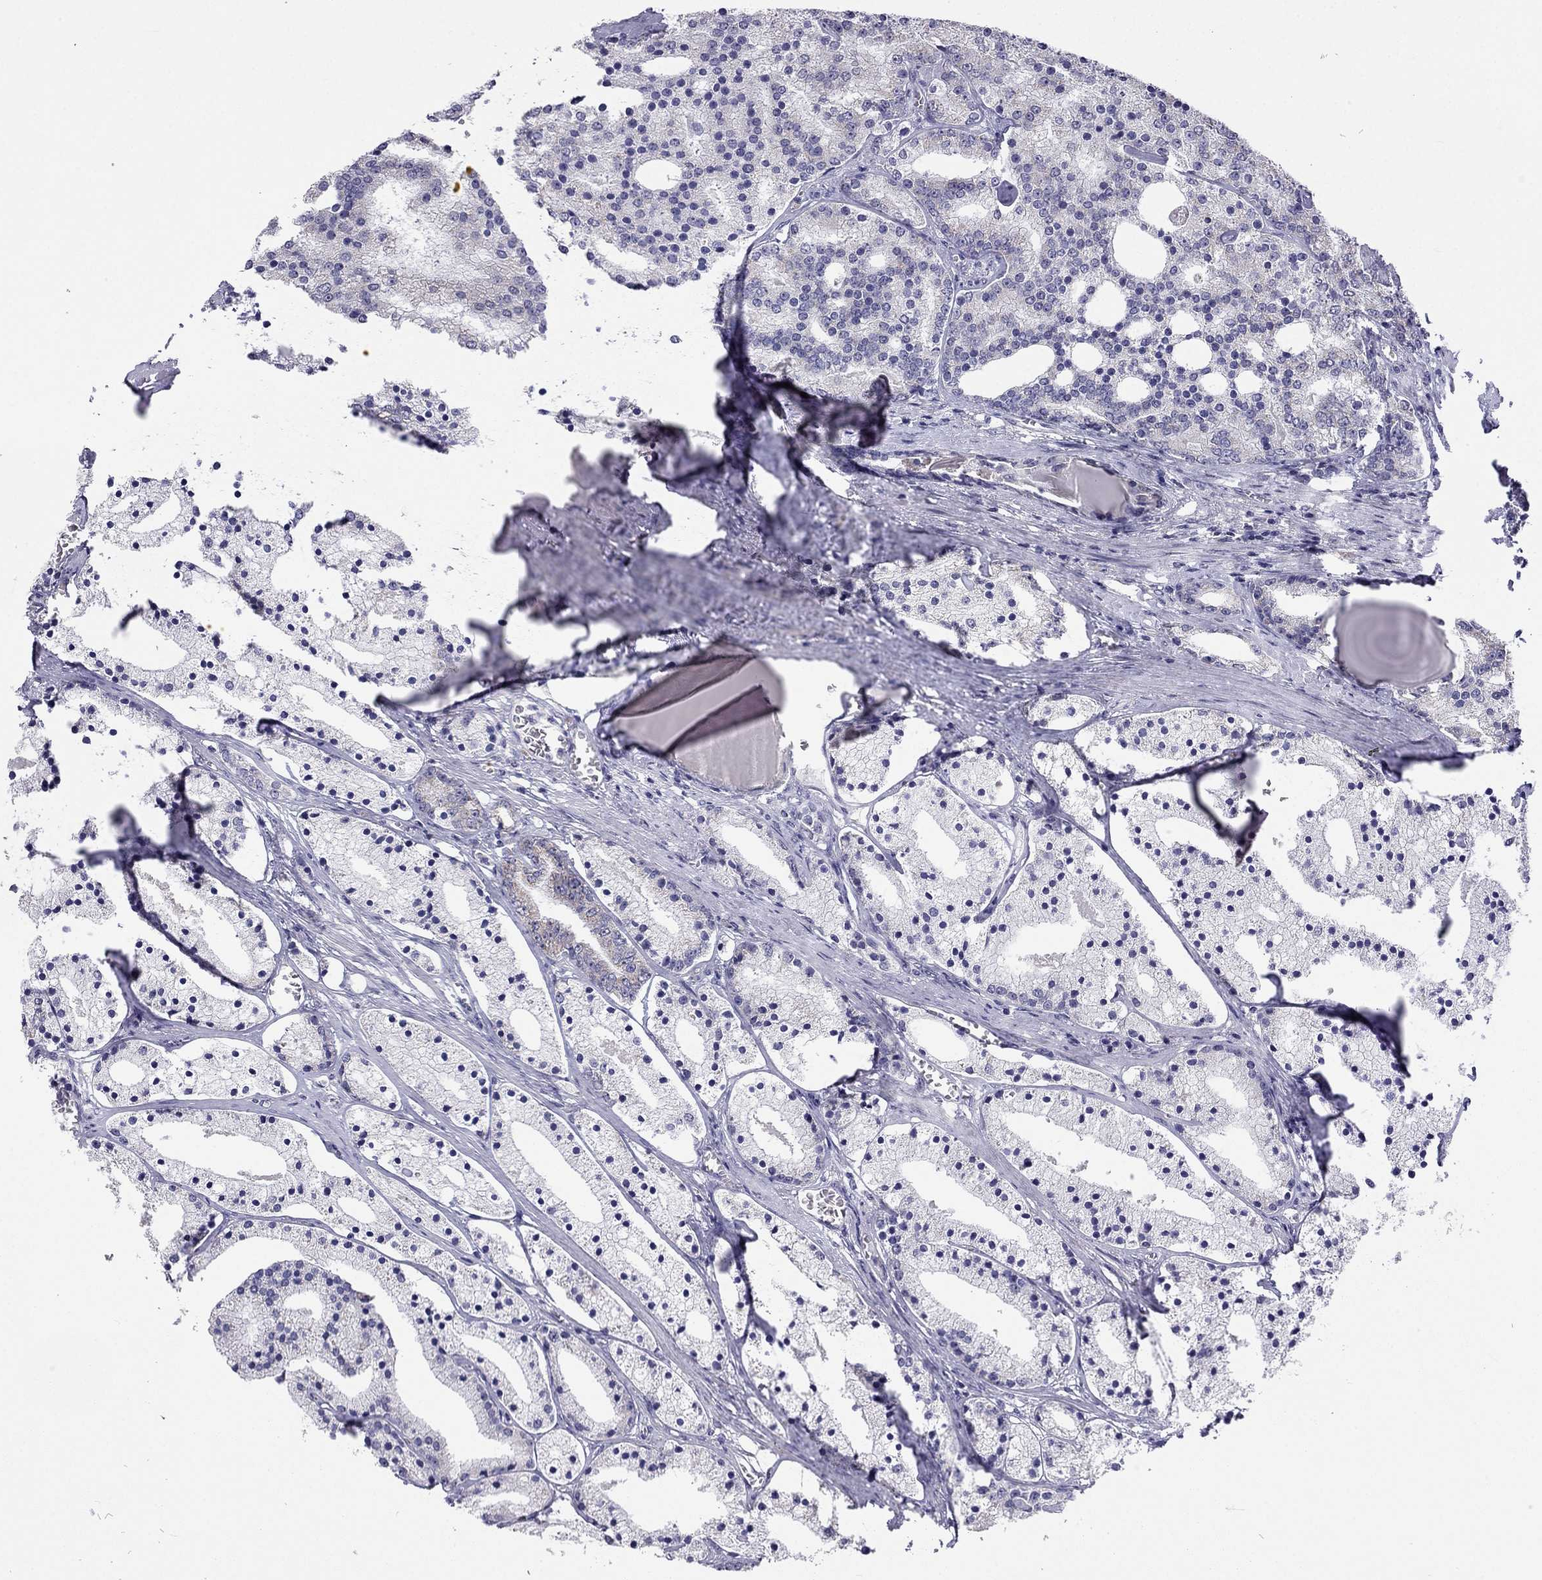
{"staining": {"intensity": "negative", "quantity": "none", "location": "none"}, "tissue": "prostate cancer", "cell_type": "Tumor cells", "image_type": "cancer", "snomed": [{"axis": "morphology", "description": "Adenocarcinoma, NOS"}, {"axis": "topography", "description": "Prostate"}], "caption": "Tumor cells are negative for brown protein staining in adenocarcinoma (prostate).", "gene": "C5orf49", "patient": {"sex": "male", "age": 69}}